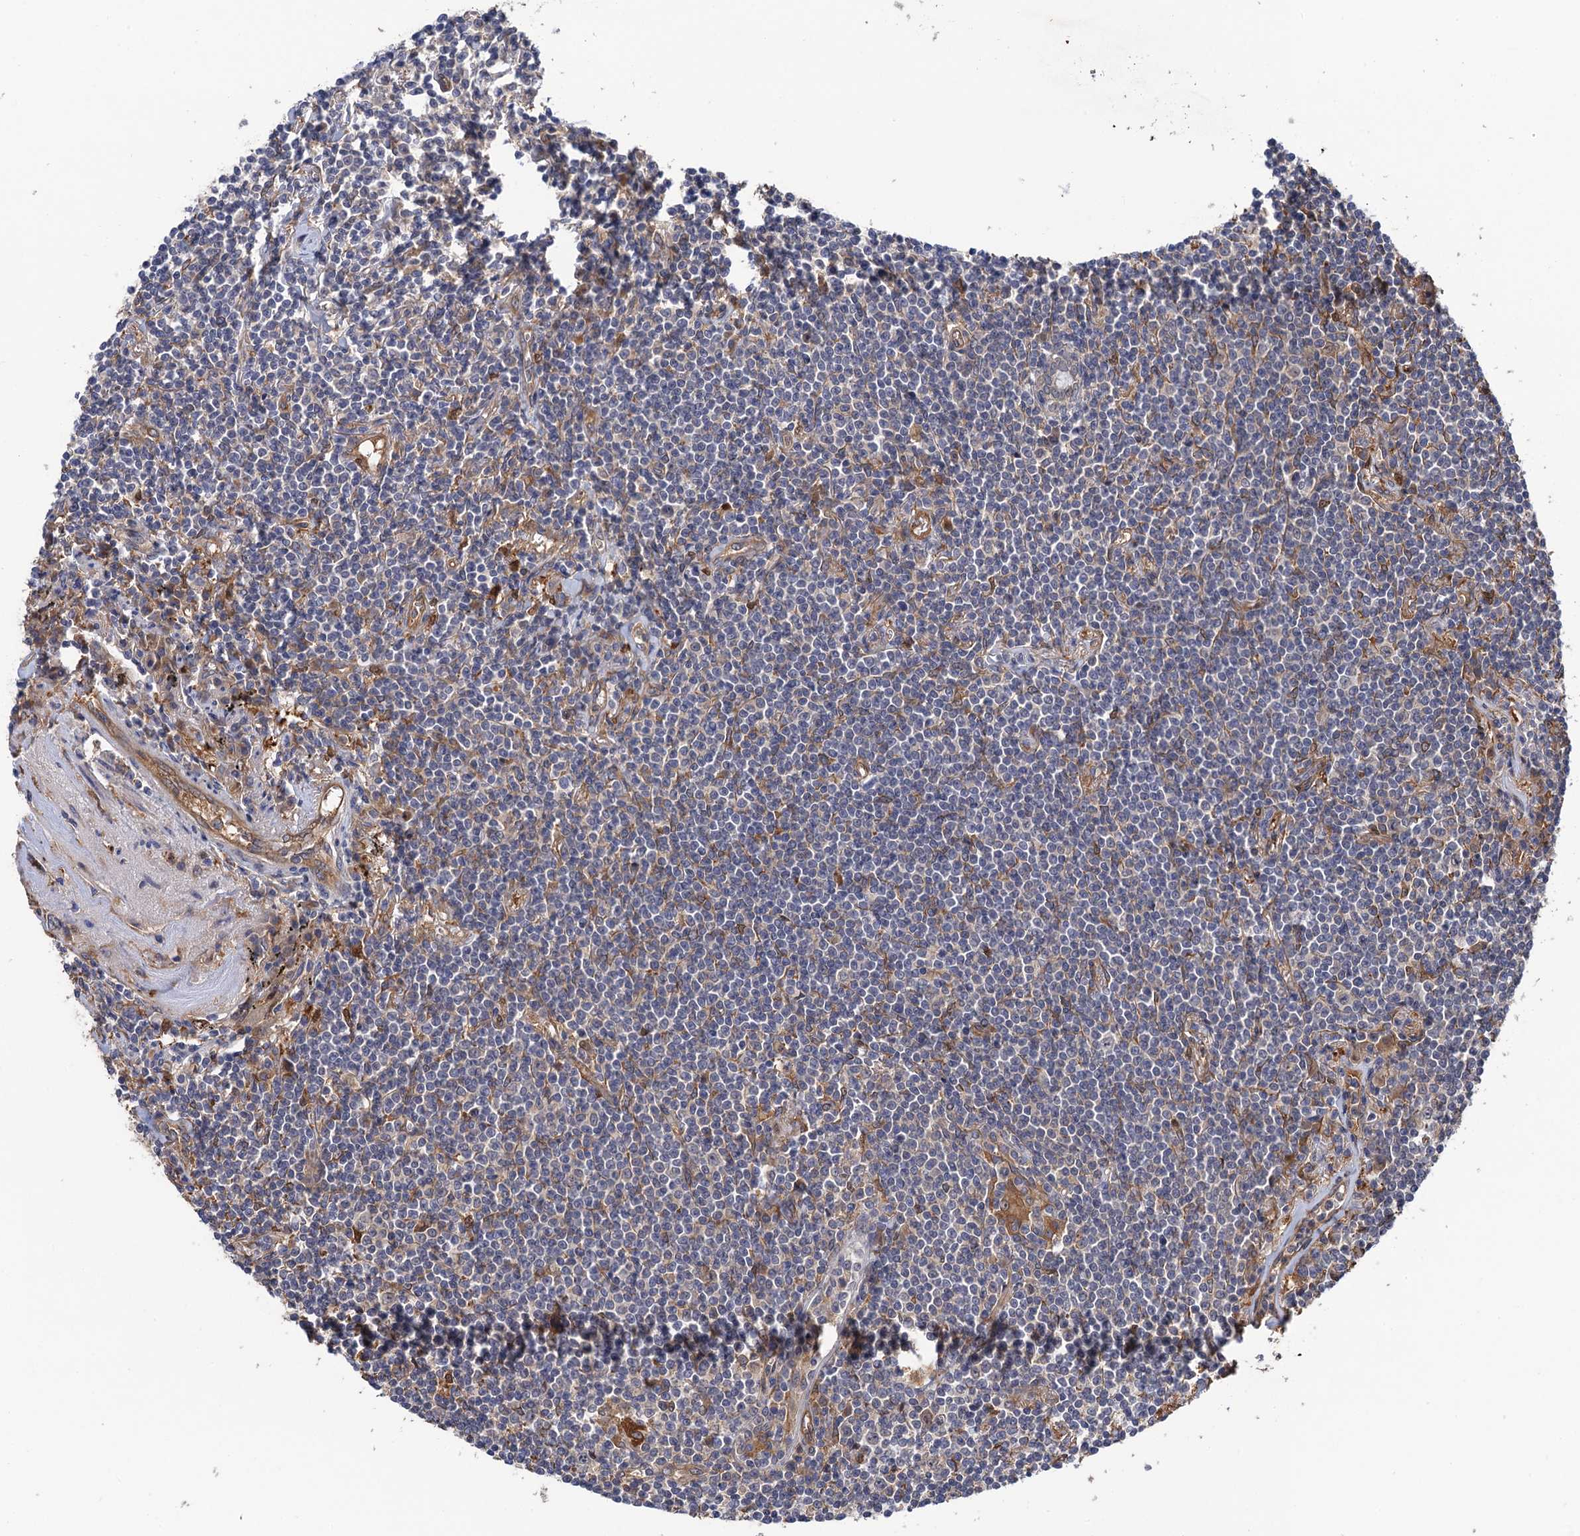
{"staining": {"intensity": "negative", "quantity": "none", "location": "none"}, "tissue": "lymphoma", "cell_type": "Tumor cells", "image_type": "cancer", "snomed": [{"axis": "morphology", "description": "Malignant lymphoma, non-Hodgkin's type, Low grade"}, {"axis": "topography", "description": "Lung"}], "caption": "Human low-grade malignant lymphoma, non-Hodgkin's type stained for a protein using immunohistochemistry exhibits no staining in tumor cells.", "gene": "NEK8", "patient": {"sex": "female", "age": 71}}